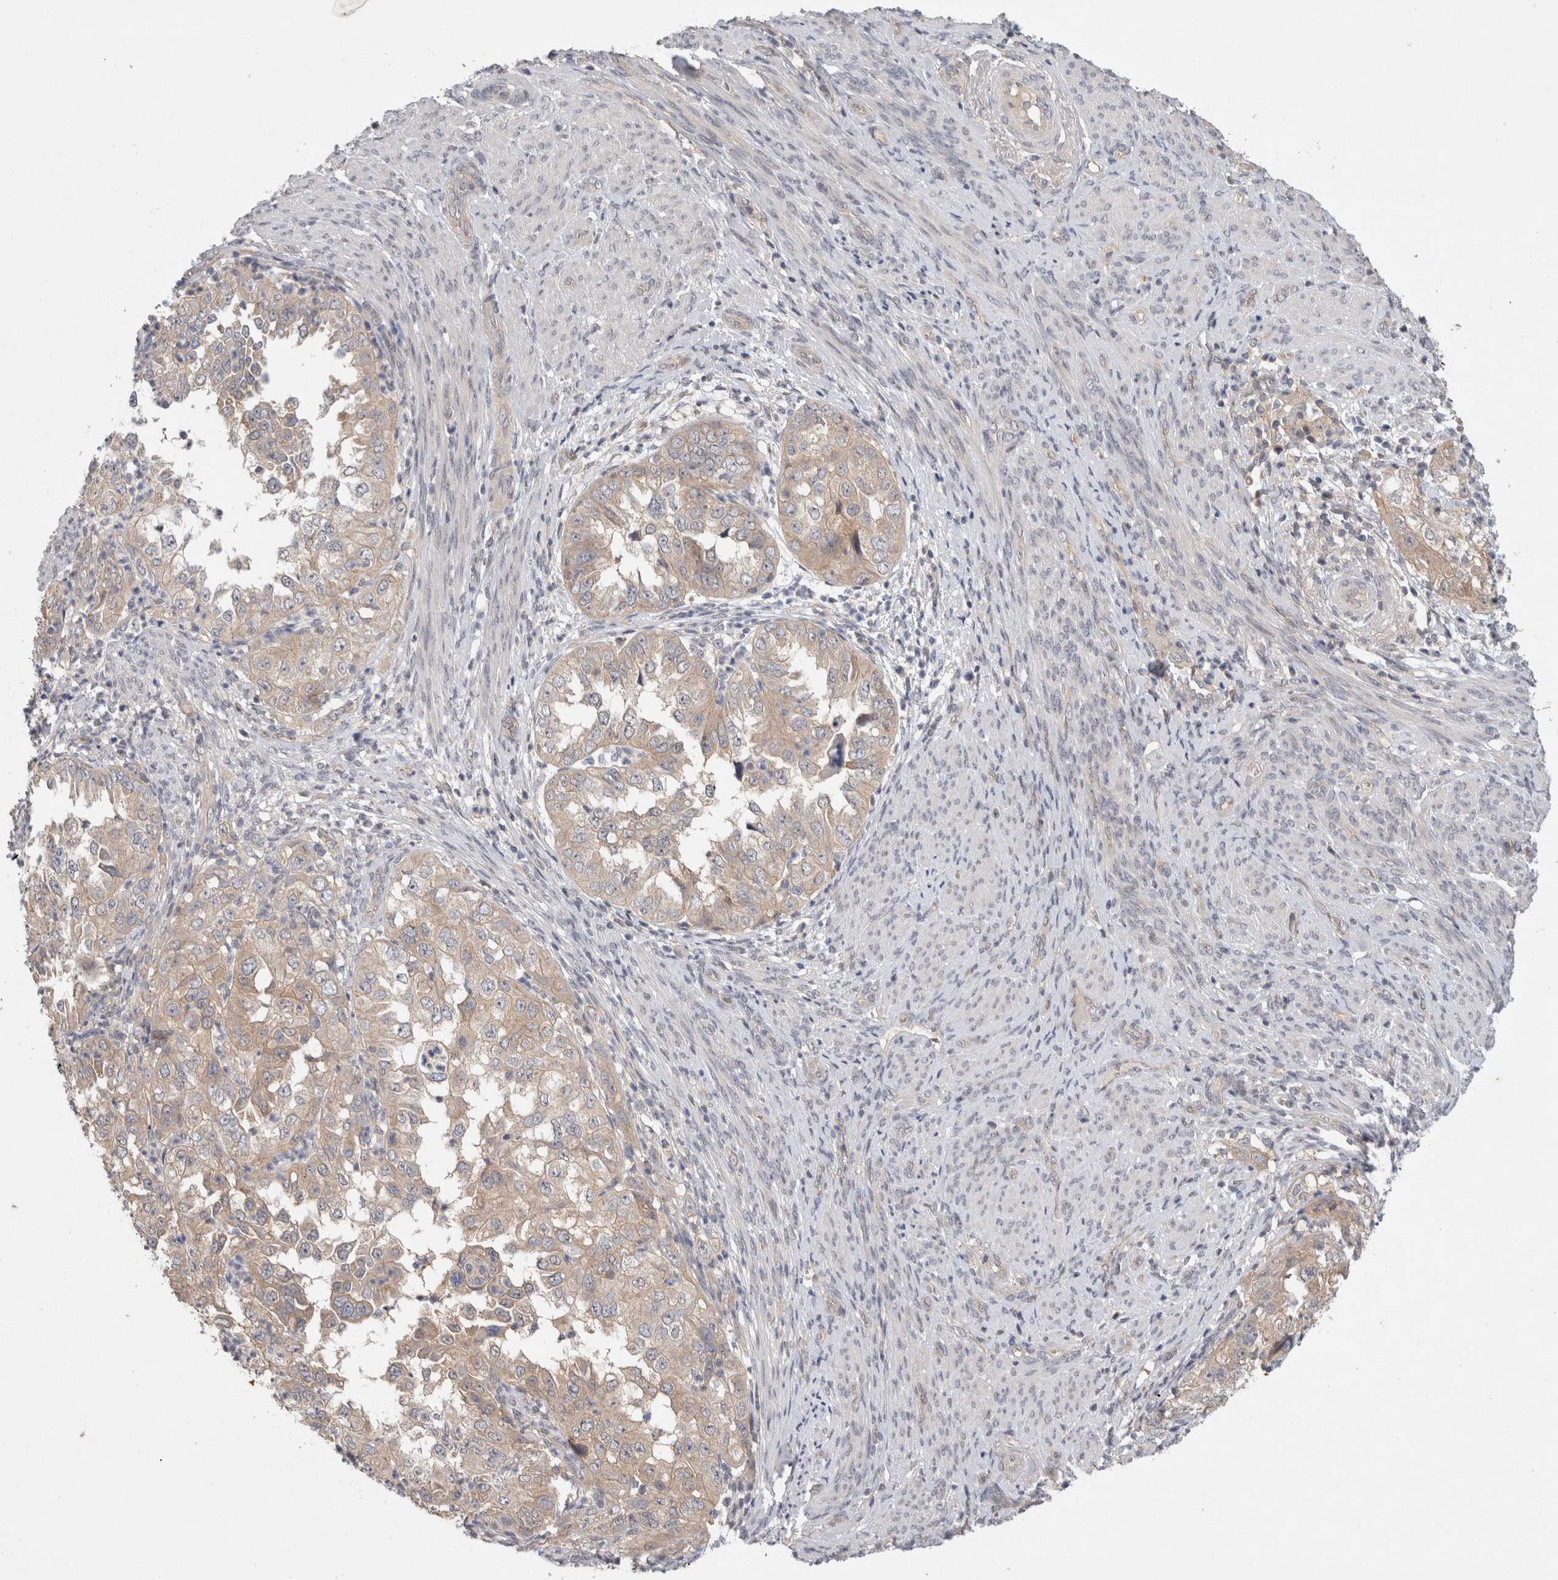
{"staining": {"intensity": "weak", "quantity": ">75%", "location": "cytoplasmic/membranous"}, "tissue": "endometrial cancer", "cell_type": "Tumor cells", "image_type": "cancer", "snomed": [{"axis": "morphology", "description": "Adenocarcinoma, NOS"}, {"axis": "topography", "description": "Endometrium"}], "caption": "IHC image of endometrial cancer (adenocarcinoma) stained for a protein (brown), which exhibits low levels of weak cytoplasmic/membranous positivity in approximately >75% of tumor cells.", "gene": "CERS3", "patient": {"sex": "female", "age": 85}}